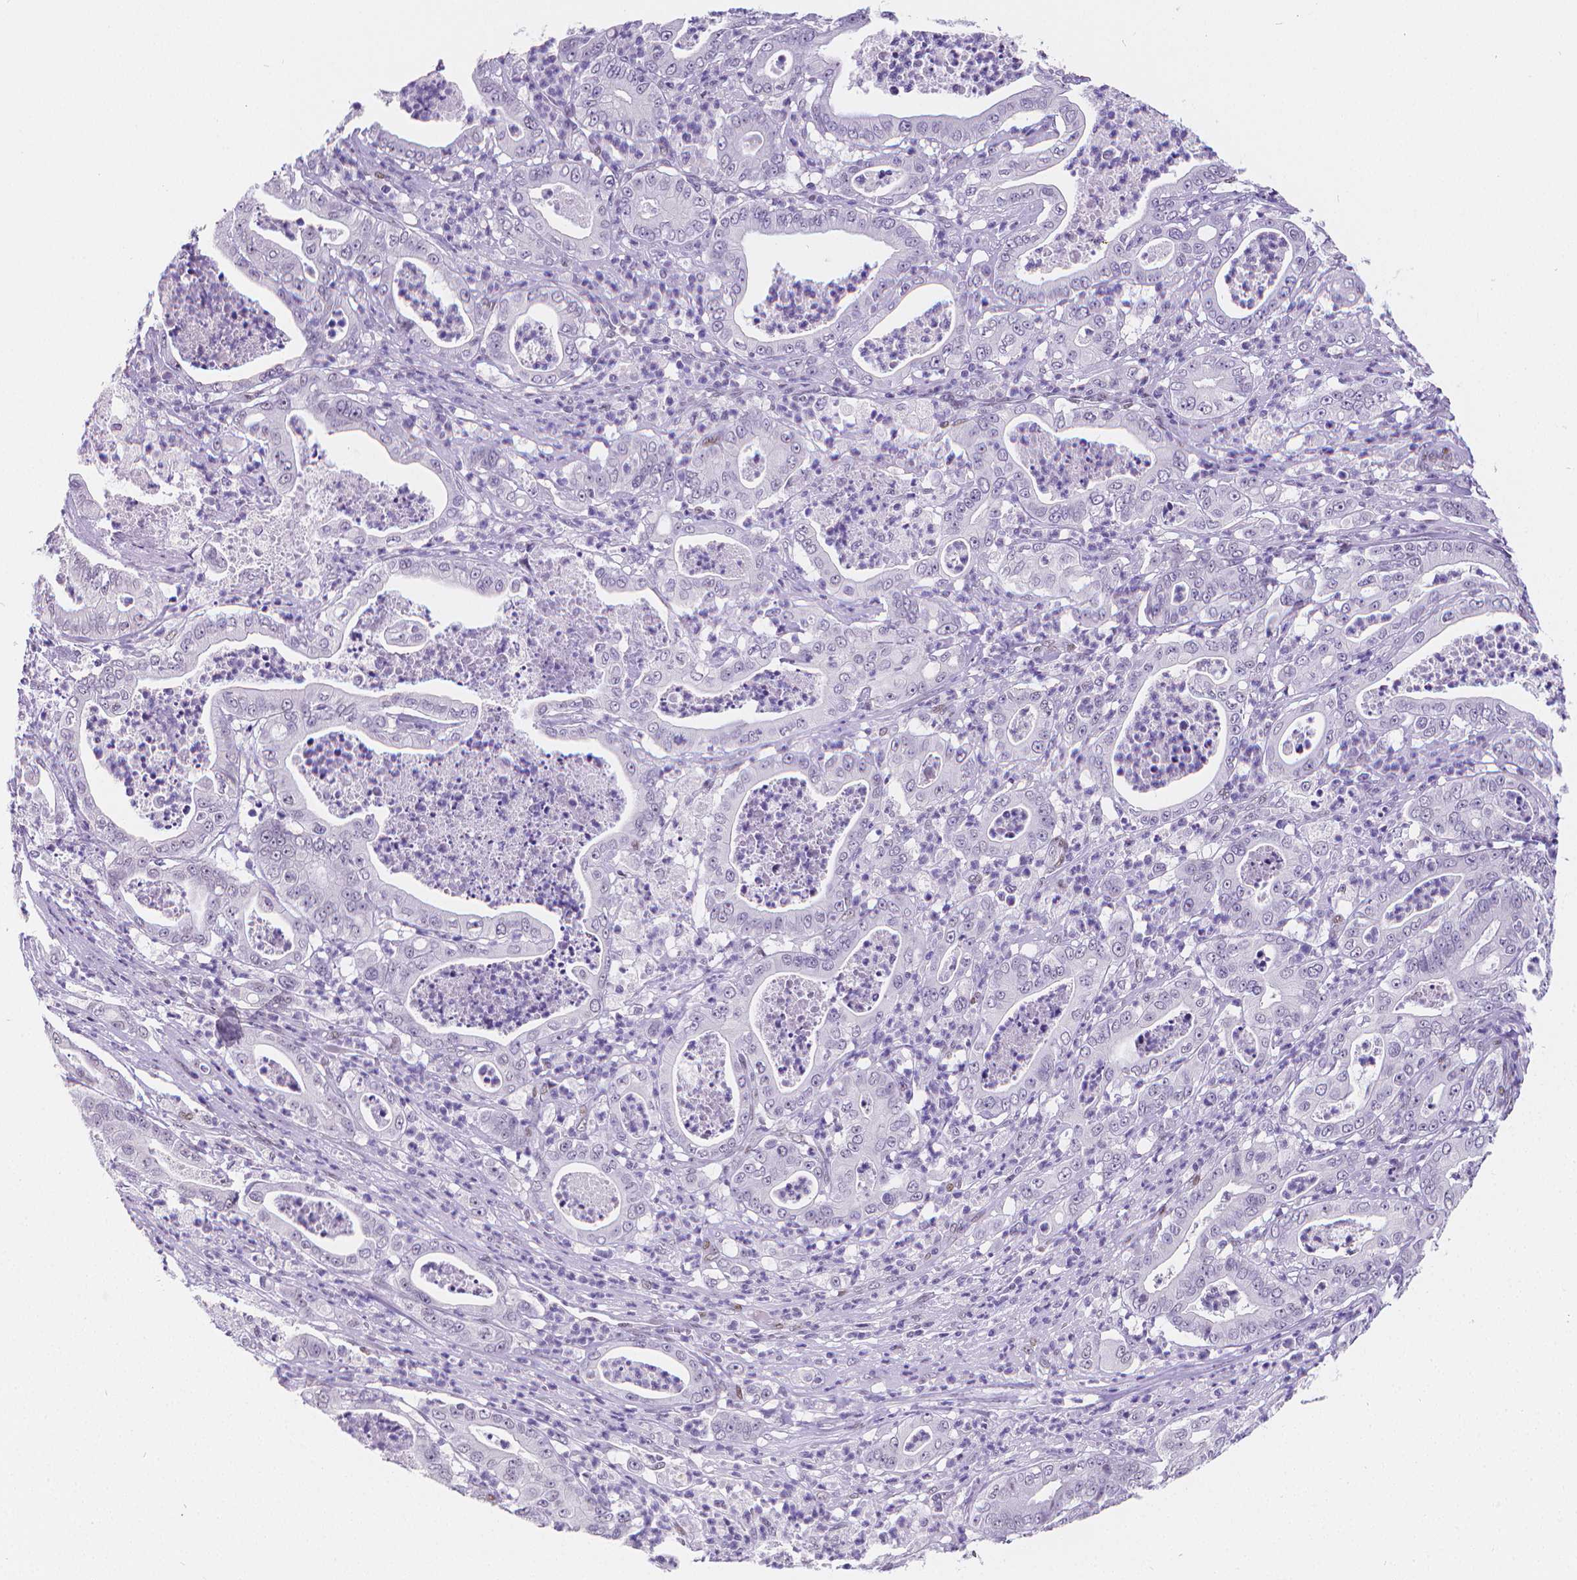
{"staining": {"intensity": "negative", "quantity": "none", "location": "none"}, "tissue": "pancreatic cancer", "cell_type": "Tumor cells", "image_type": "cancer", "snomed": [{"axis": "morphology", "description": "Adenocarcinoma, NOS"}, {"axis": "topography", "description": "Pancreas"}], "caption": "A high-resolution photomicrograph shows immunohistochemistry staining of adenocarcinoma (pancreatic), which reveals no significant positivity in tumor cells. (DAB (3,3'-diaminobenzidine) immunohistochemistry (IHC) with hematoxylin counter stain).", "gene": "MEF2C", "patient": {"sex": "male", "age": 71}}